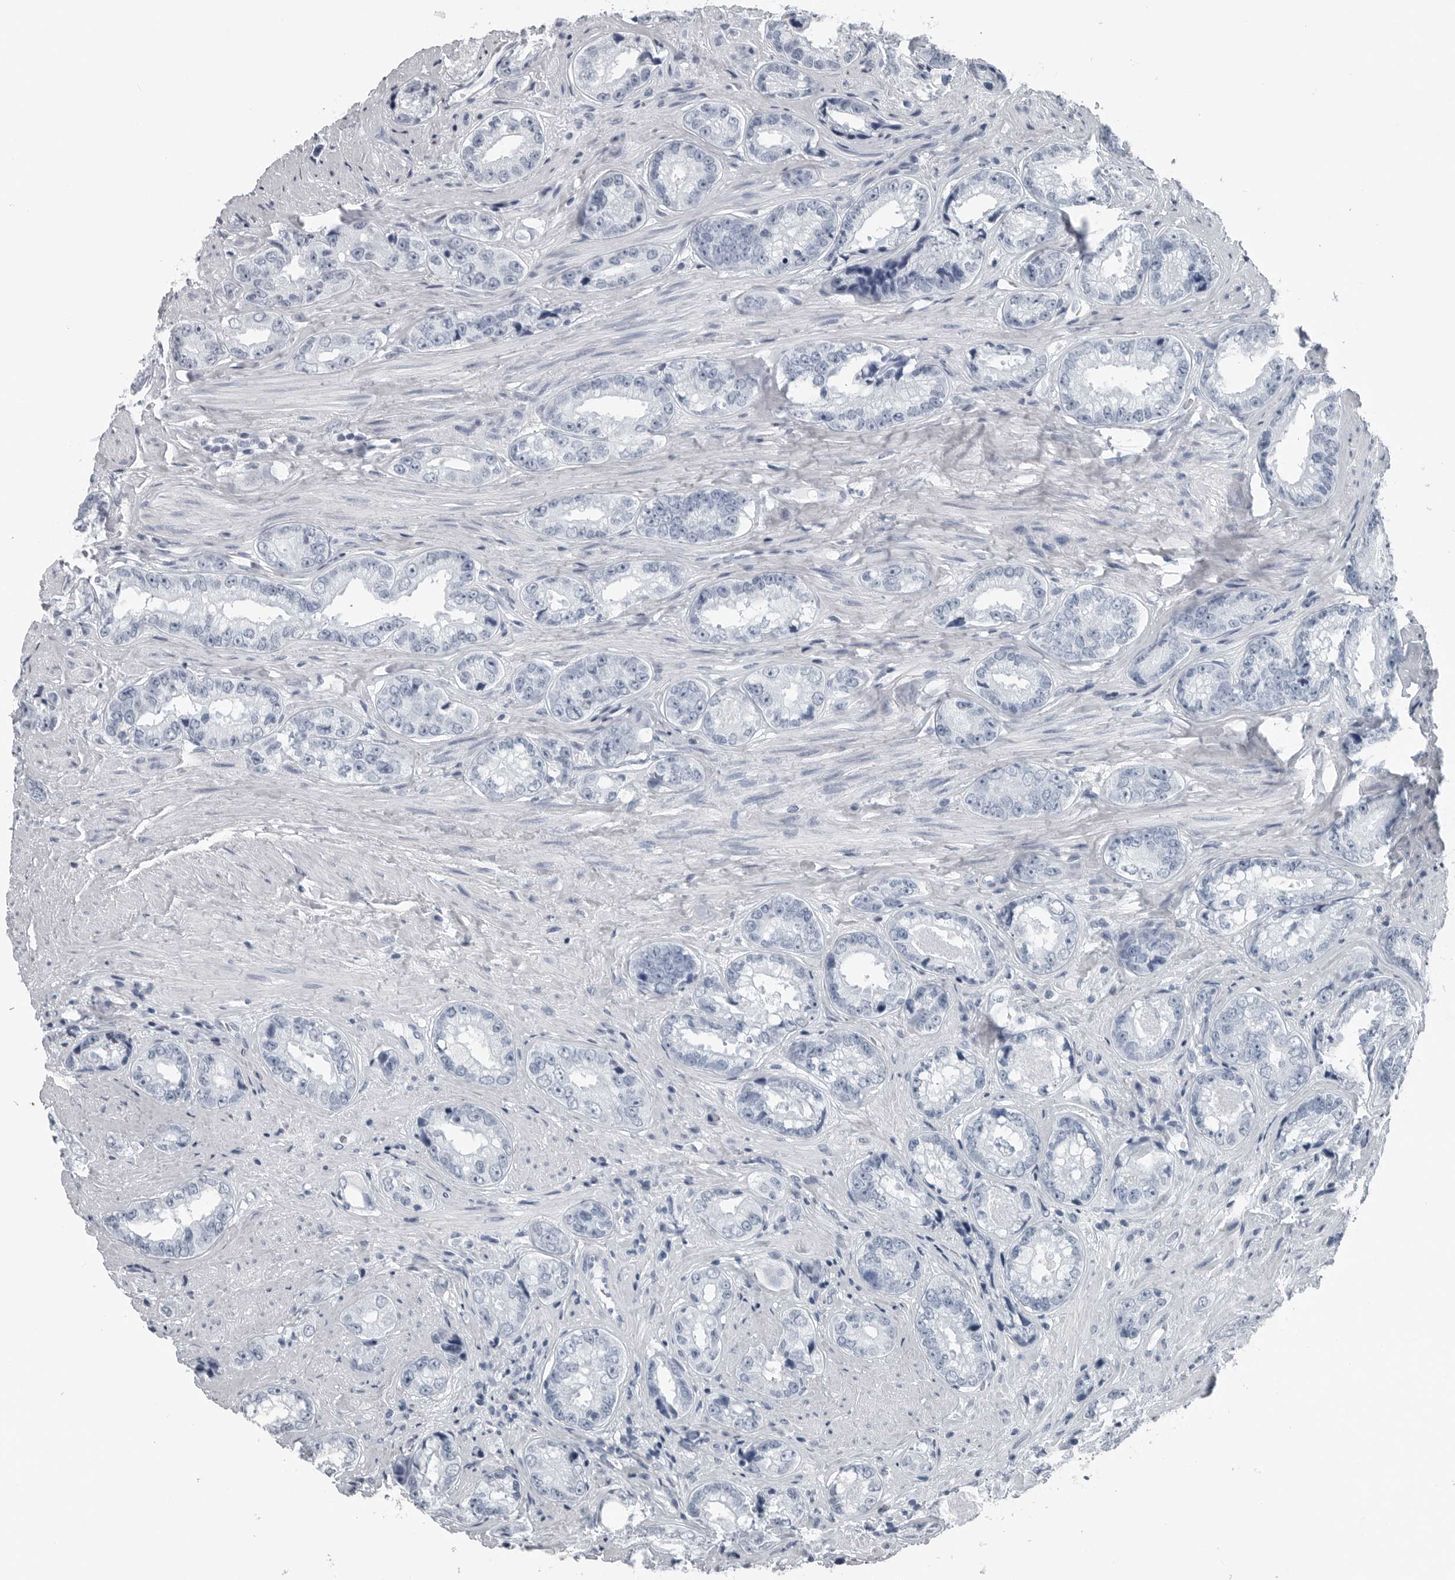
{"staining": {"intensity": "negative", "quantity": "none", "location": "none"}, "tissue": "prostate cancer", "cell_type": "Tumor cells", "image_type": "cancer", "snomed": [{"axis": "morphology", "description": "Adenocarcinoma, High grade"}, {"axis": "topography", "description": "Prostate"}], "caption": "Tumor cells show no significant expression in prostate cancer.", "gene": "SPINK1", "patient": {"sex": "male", "age": 61}}